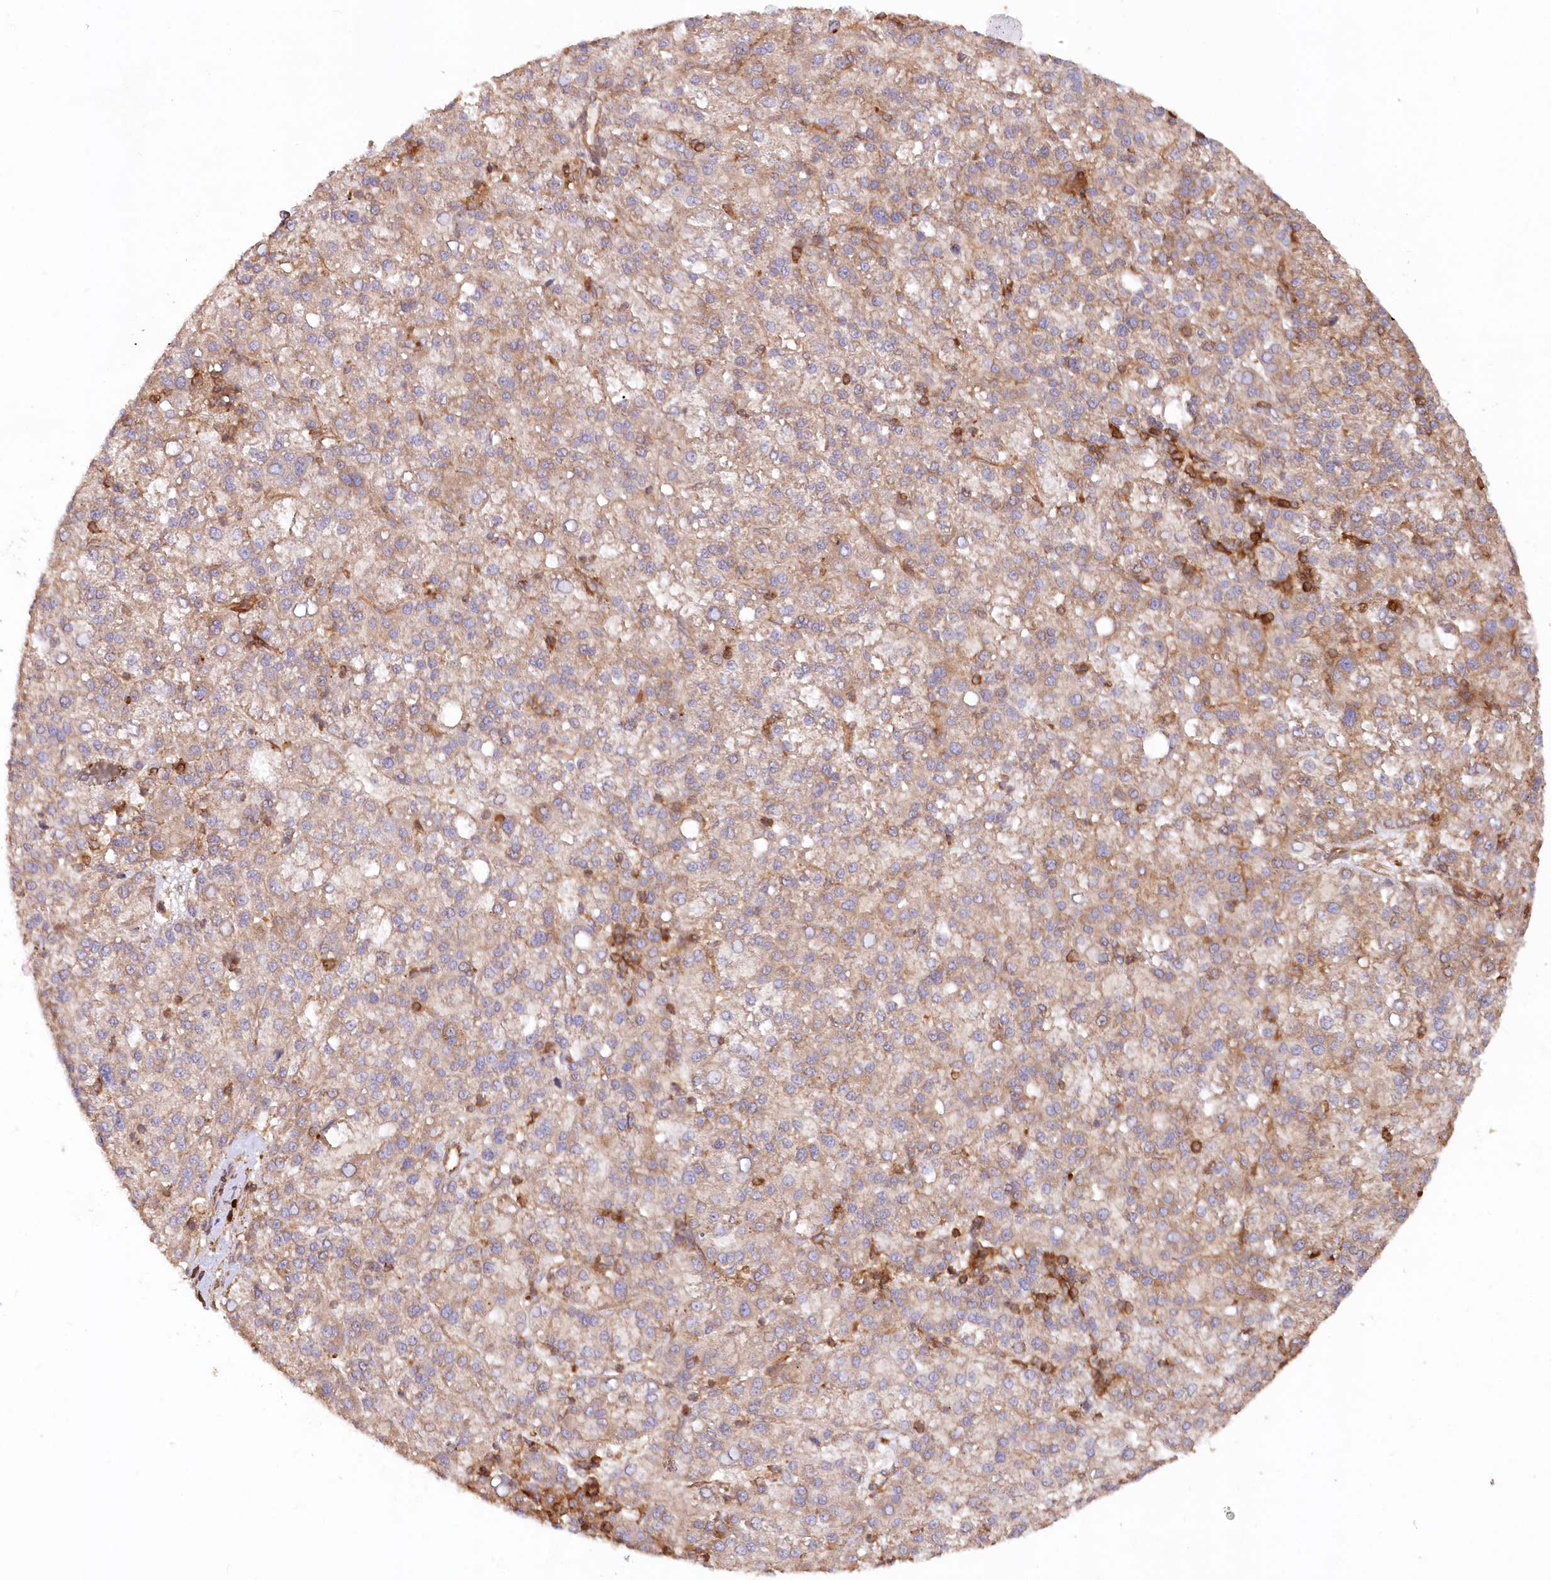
{"staining": {"intensity": "weak", "quantity": ">75%", "location": "cytoplasmic/membranous"}, "tissue": "liver cancer", "cell_type": "Tumor cells", "image_type": "cancer", "snomed": [{"axis": "morphology", "description": "Carcinoma, Hepatocellular, NOS"}, {"axis": "topography", "description": "Liver"}], "caption": "There is low levels of weak cytoplasmic/membranous staining in tumor cells of liver cancer, as demonstrated by immunohistochemical staining (brown color).", "gene": "PAIP2", "patient": {"sex": "female", "age": 58}}